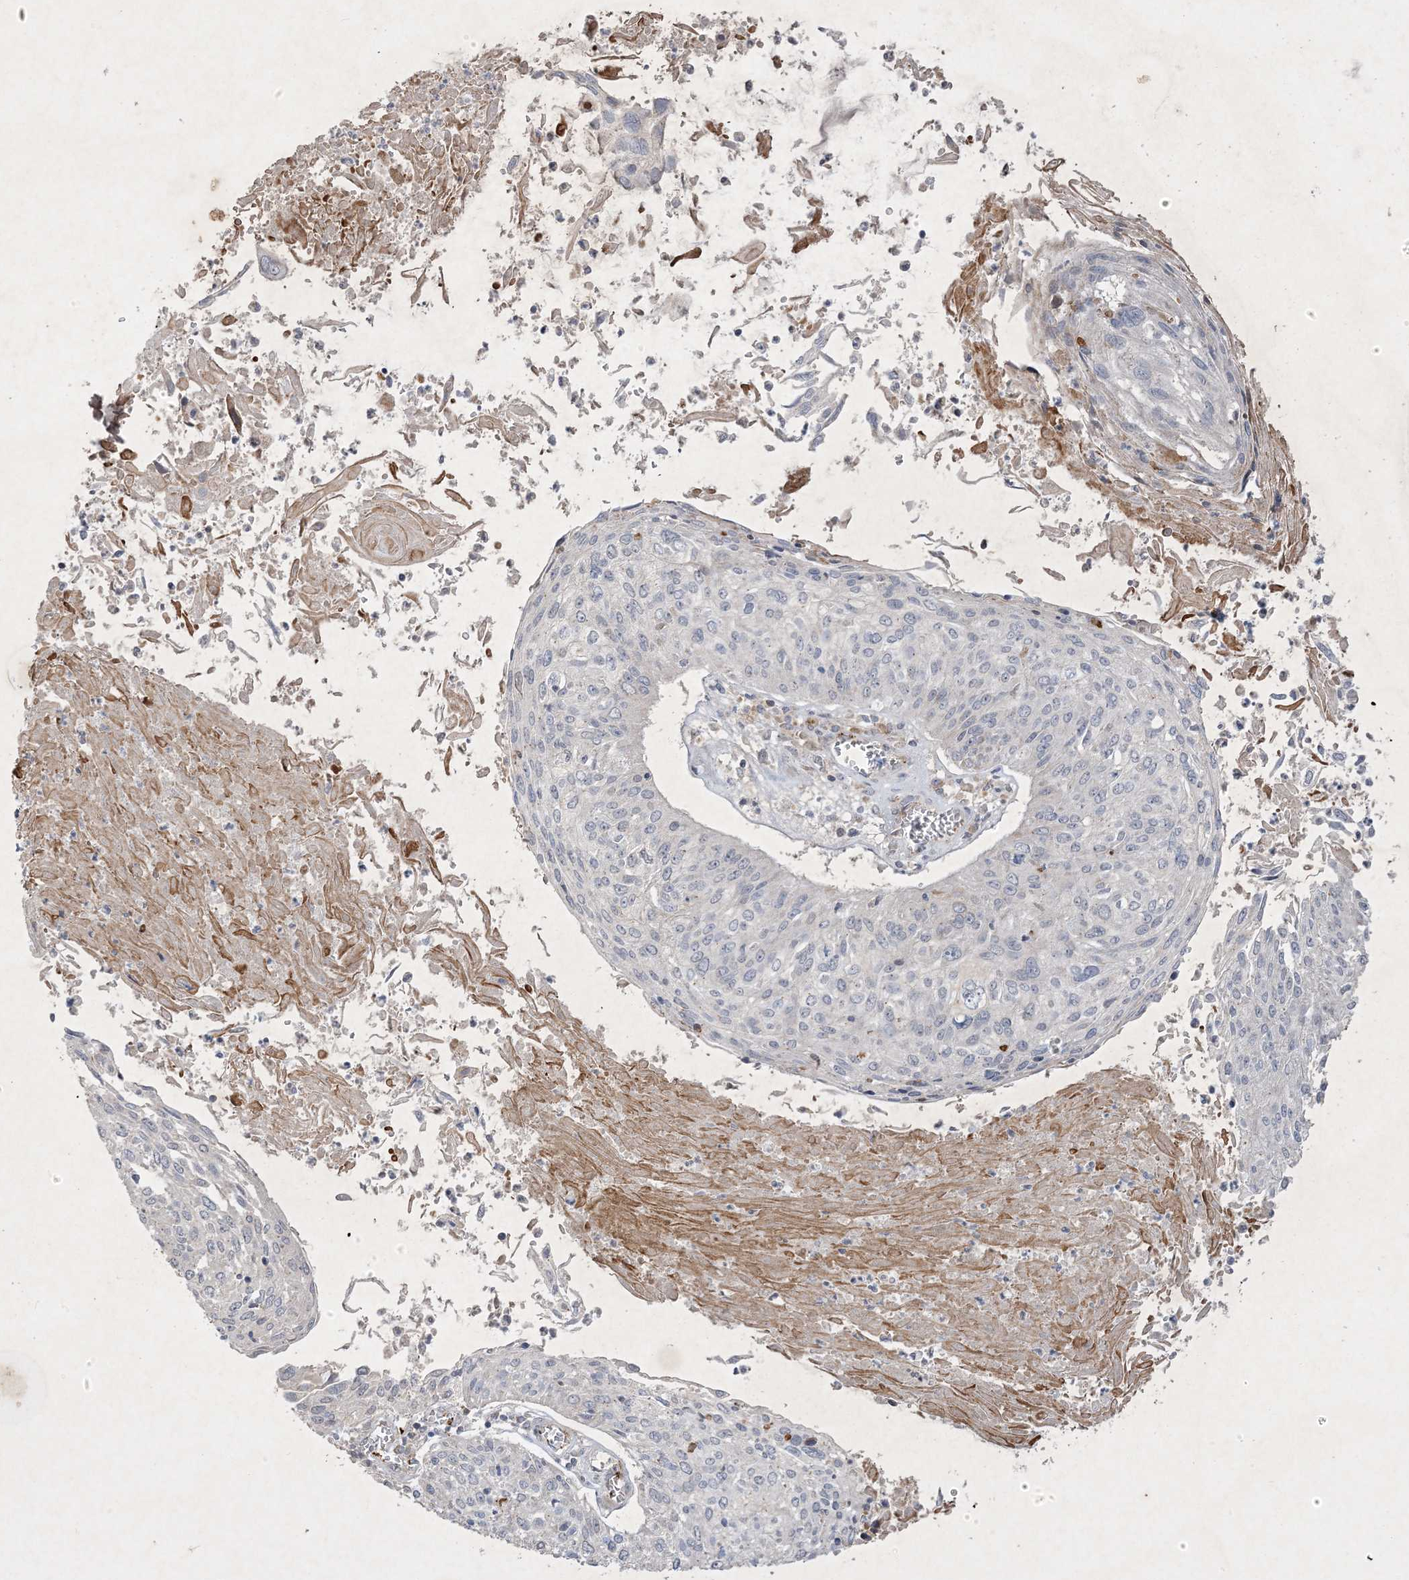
{"staining": {"intensity": "negative", "quantity": "none", "location": "none"}, "tissue": "cervical cancer", "cell_type": "Tumor cells", "image_type": "cancer", "snomed": [{"axis": "morphology", "description": "Squamous cell carcinoma, NOS"}, {"axis": "topography", "description": "Cervix"}], "caption": "Tumor cells show no significant protein staining in squamous cell carcinoma (cervical).", "gene": "PRSS36", "patient": {"sex": "female", "age": 51}}